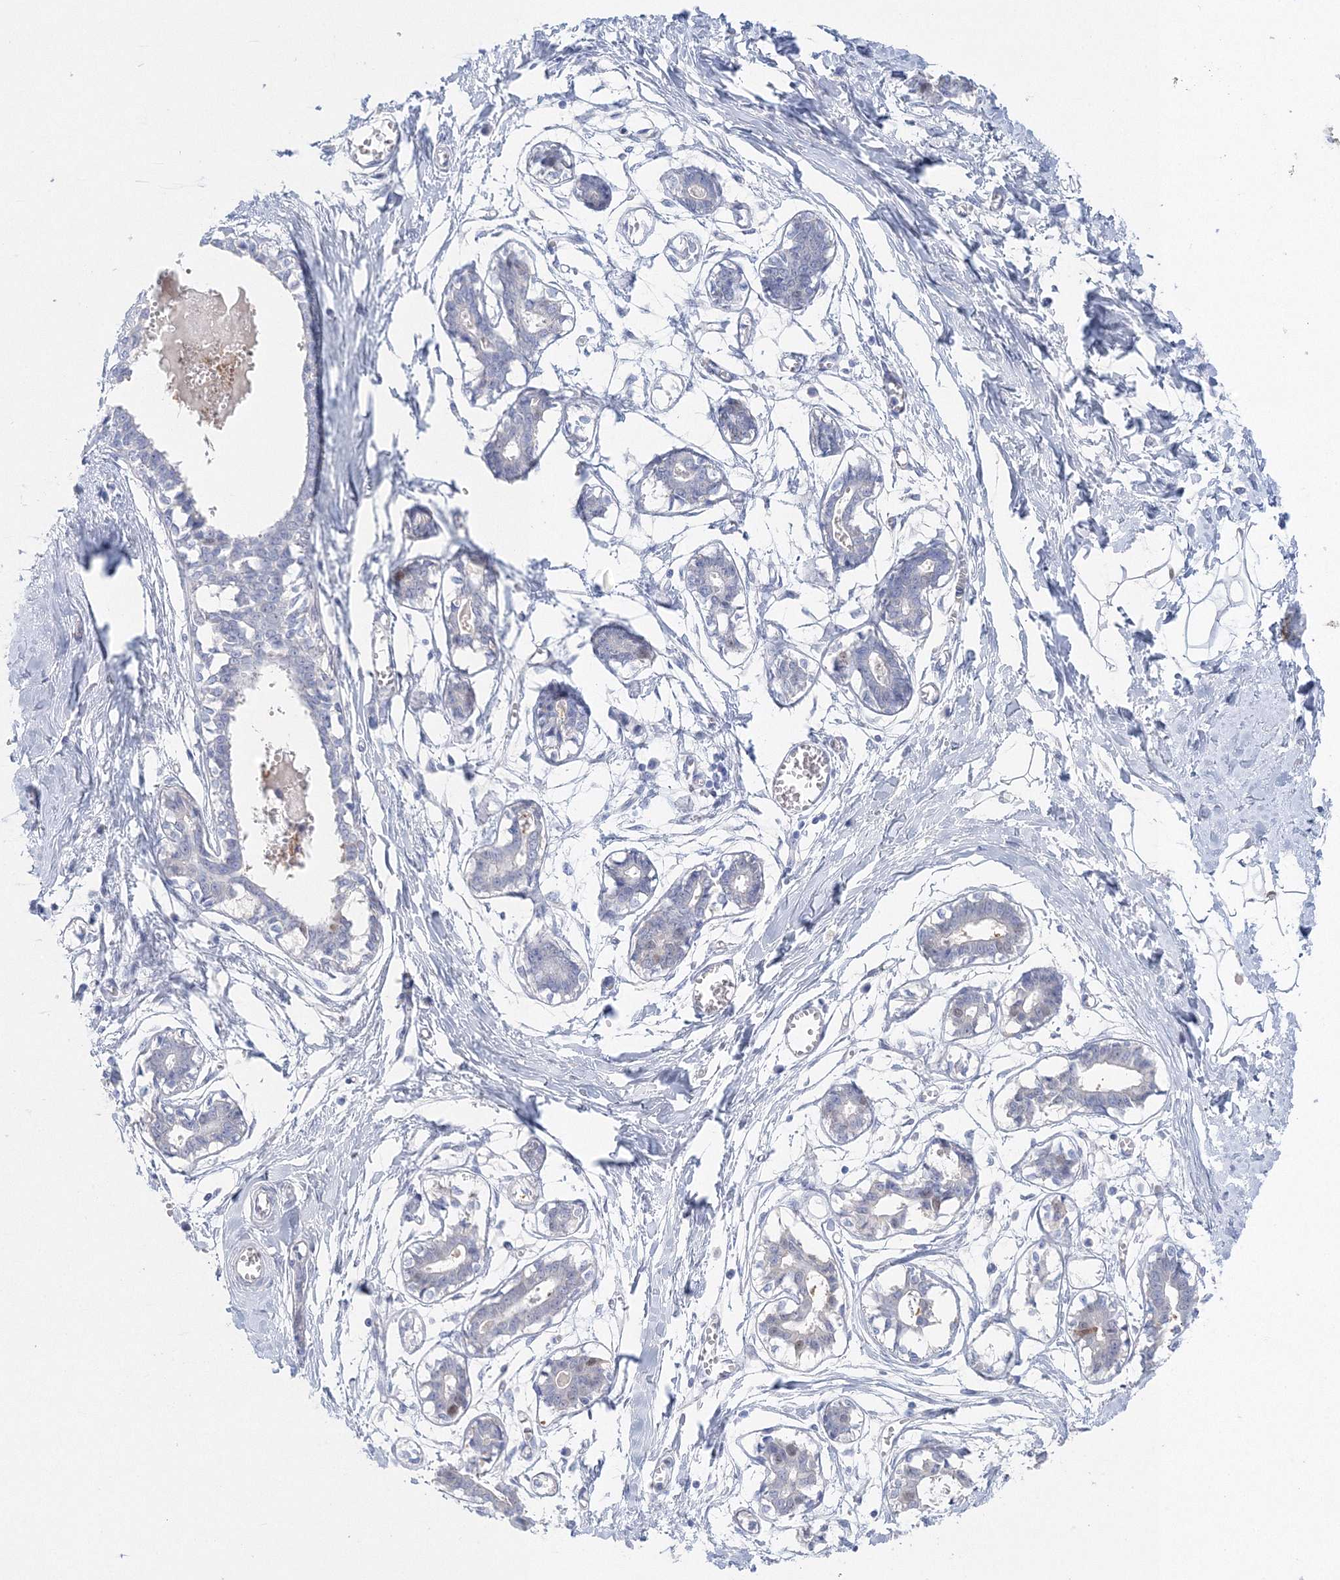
{"staining": {"intensity": "negative", "quantity": "none", "location": "none"}, "tissue": "breast", "cell_type": "Adipocytes", "image_type": "normal", "snomed": [{"axis": "morphology", "description": "Normal tissue, NOS"}, {"axis": "topography", "description": "Breast"}], "caption": "High power microscopy image of an immunohistochemistry (IHC) image of benign breast, revealing no significant expression in adipocytes.", "gene": "HMGCS1", "patient": {"sex": "female", "age": 27}}